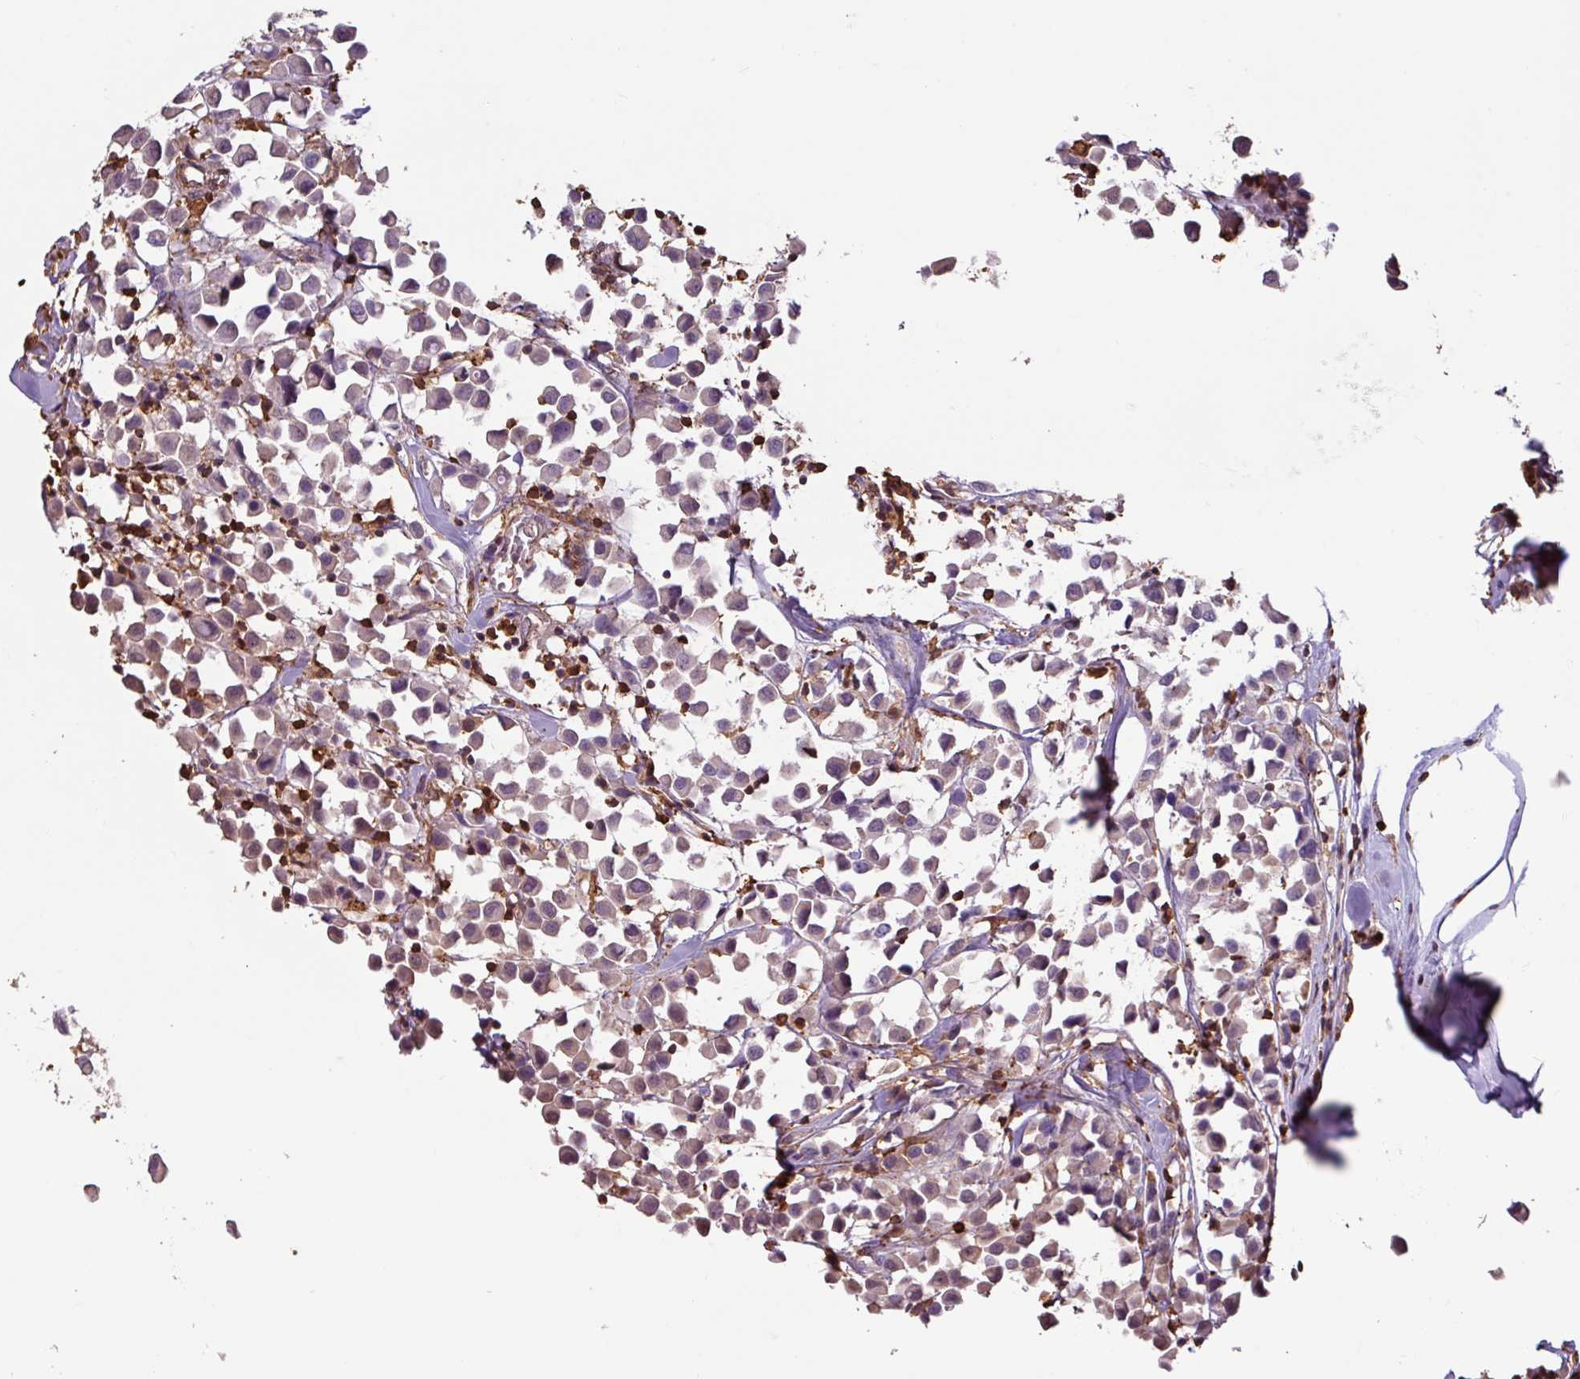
{"staining": {"intensity": "weak", "quantity": "<25%", "location": "cytoplasmic/membranous"}, "tissue": "breast cancer", "cell_type": "Tumor cells", "image_type": "cancer", "snomed": [{"axis": "morphology", "description": "Duct carcinoma"}, {"axis": "topography", "description": "Breast"}], "caption": "The photomicrograph exhibits no staining of tumor cells in breast cancer (intraductal carcinoma).", "gene": "ARHGDIB", "patient": {"sex": "female", "age": 61}}